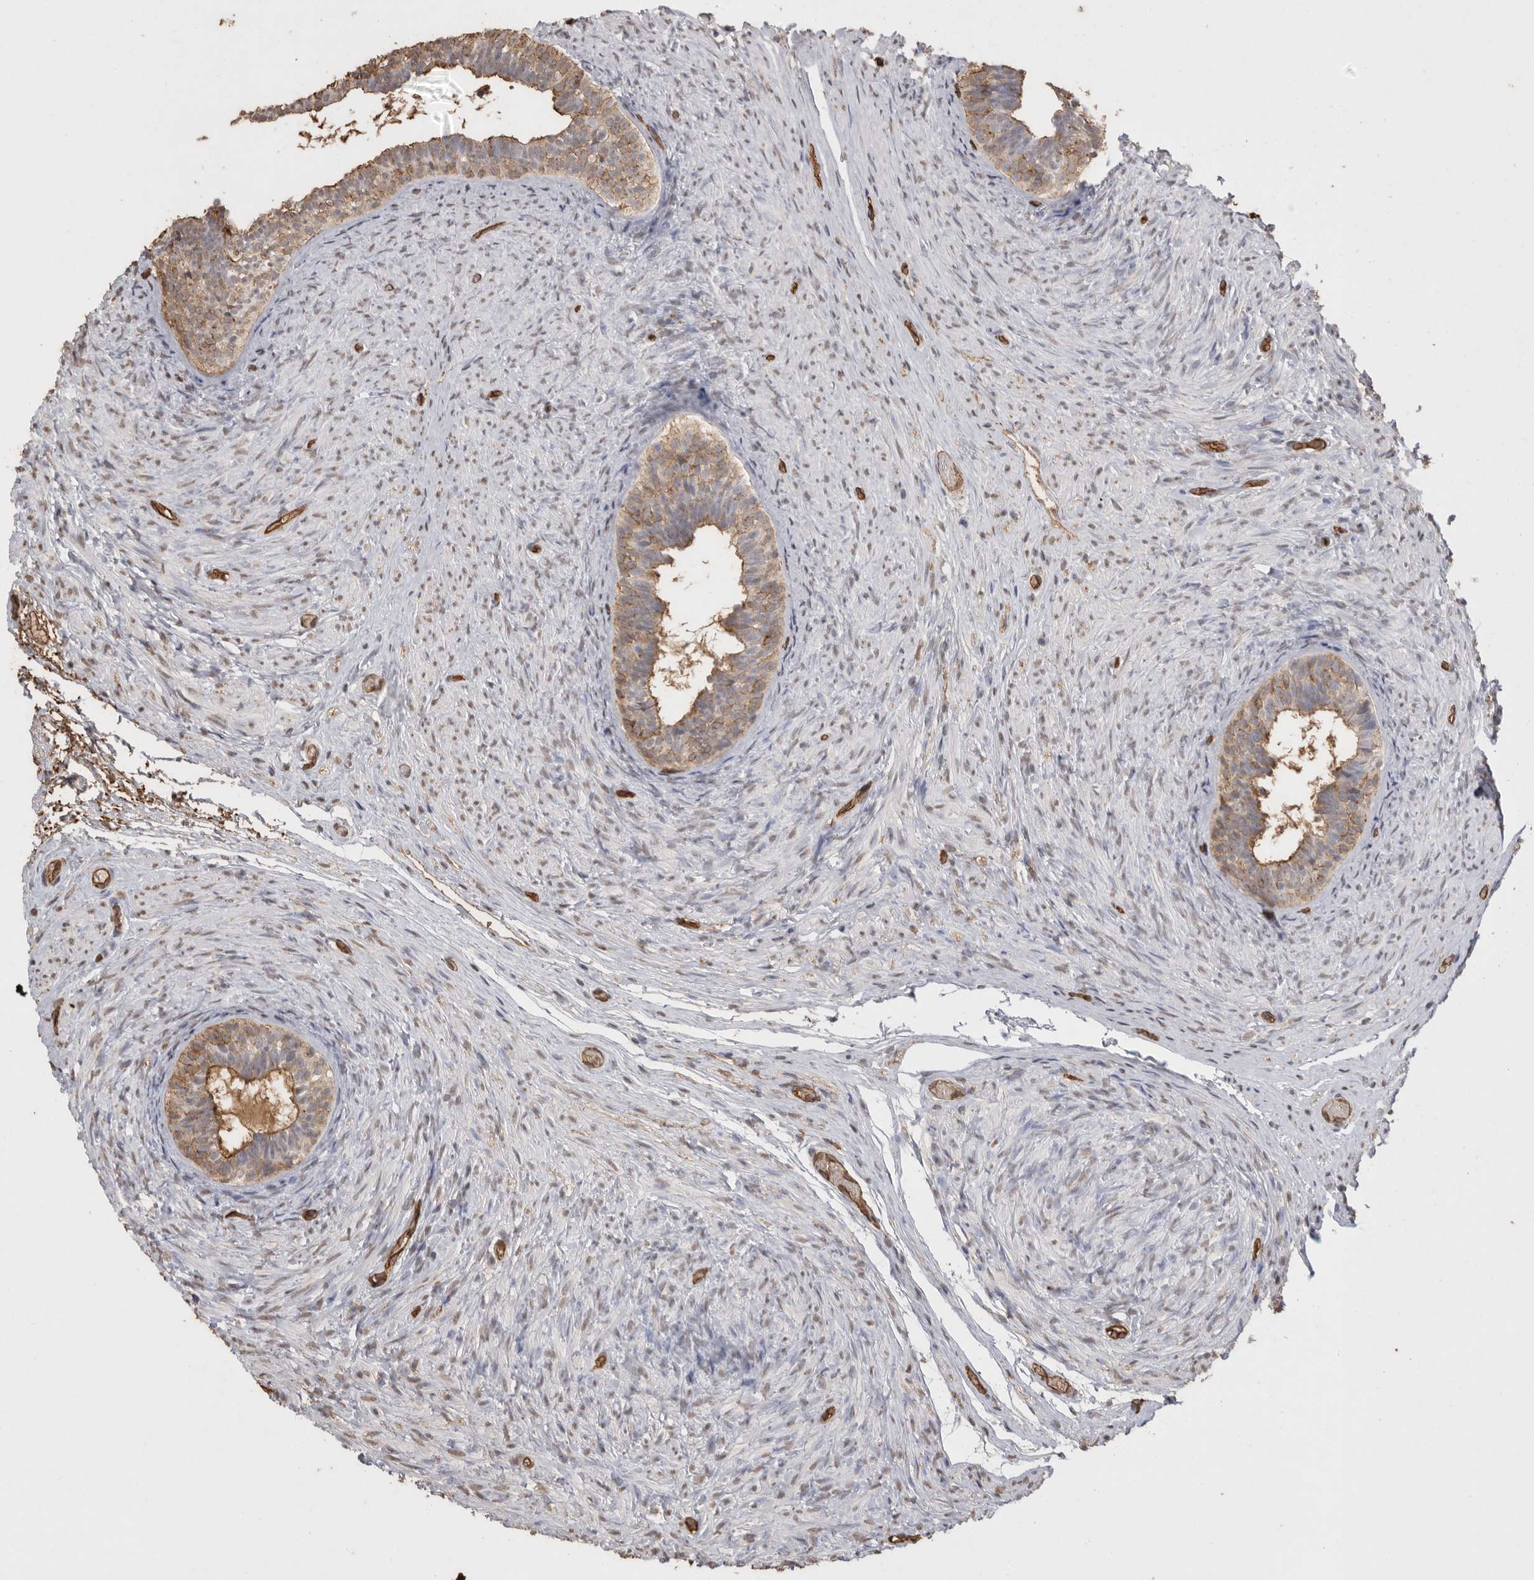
{"staining": {"intensity": "moderate", "quantity": "25%-75%", "location": "cytoplasmic/membranous"}, "tissue": "epididymis", "cell_type": "Glandular cells", "image_type": "normal", "snomed": [{"axis": "morphology", "description": "Normal tissue, NOS"}, {"axis": "topography", "description": "Epididymis"}], "caption": "Immunohistochemistry of benign human epididymis shows medium levels of moderate cytoplasmic/membranous expression in about 25%-75% of glandular cells. (DAB IHC with brightfield microscopy, high magnification).", "gene": "IL27", "patient": {"sex": "male", "age": 5}}